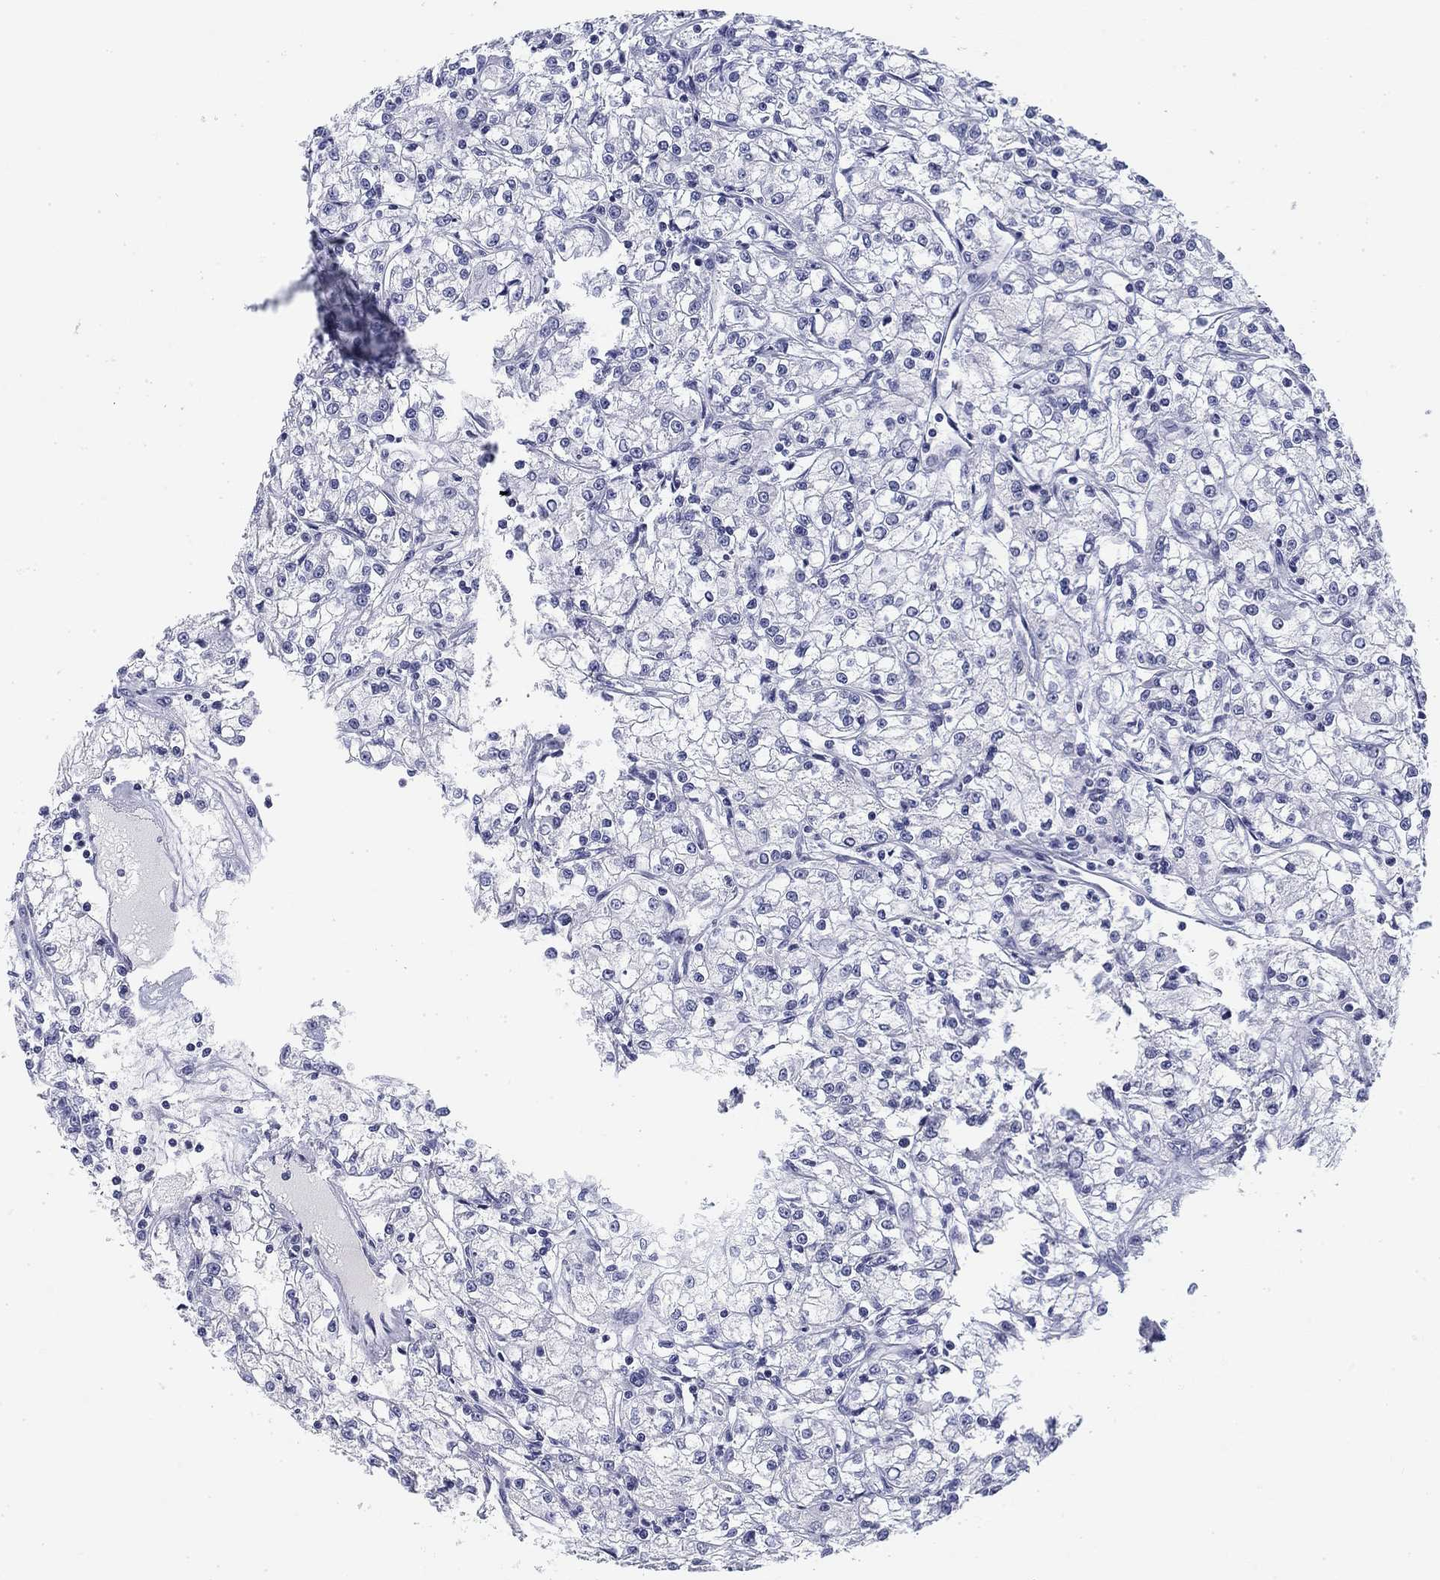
{"staining": {"intensity": "negative", "quantity": "none", "location": "none"}, "tissue": "renal cancer", "cell_type": "Tumor cells", "image_type": "cancer", "snomed": [{"axis": "morphology", "description": "Adenocarcinoma, NOS"}, {"axis": "topography", "description": "Kidney"}], "caption": "Human renal cancer stained for a protein using immunohistochemistry (IHC) exhibits no positivity in tumor cells.", "gene": "CD79B", "patient": {"sex": "female", "age": 59}}